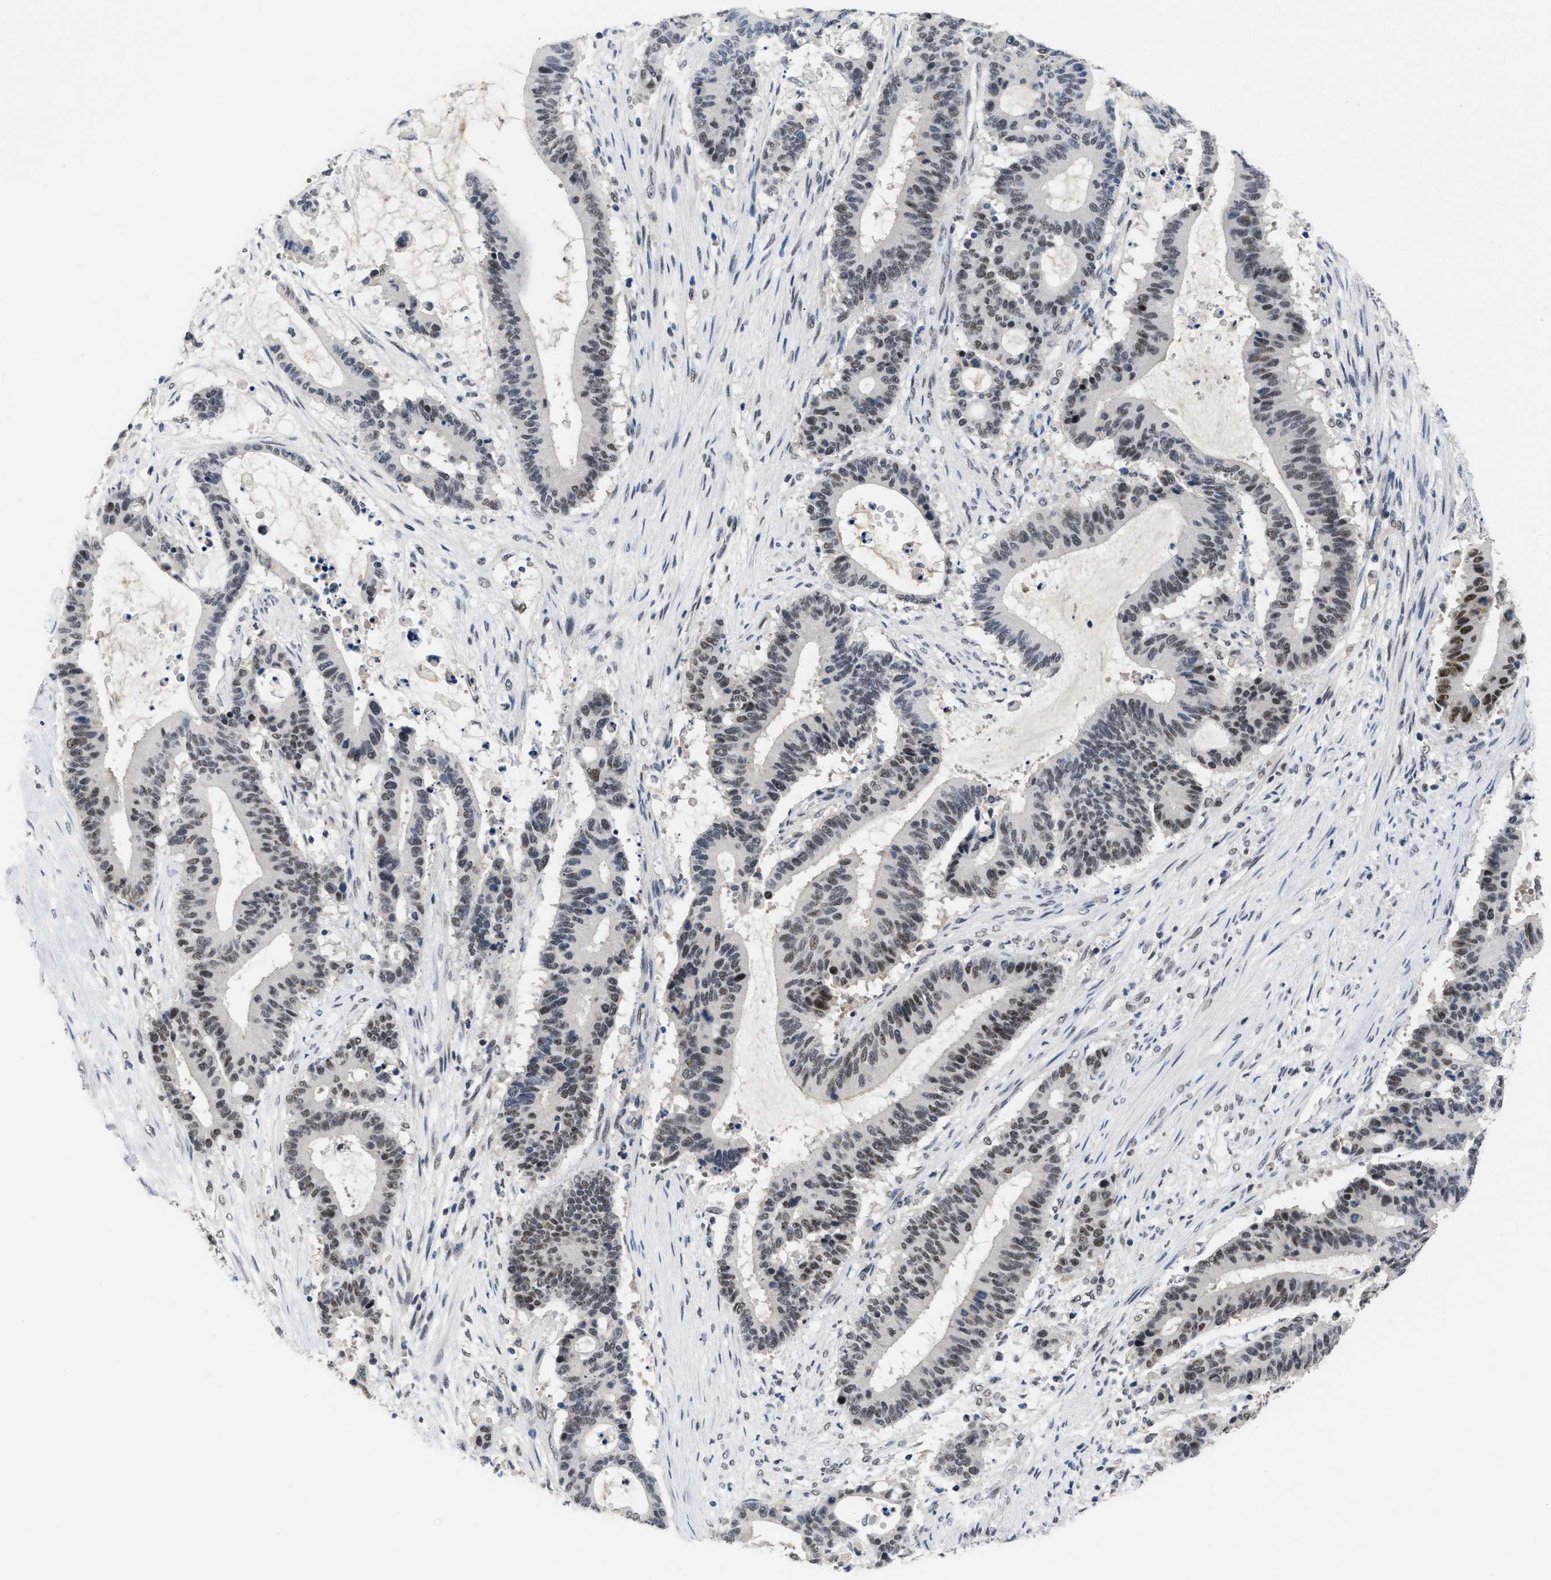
{"staining": {"intensity": "weak", "quantity": ">75%", "location": "nuclear"}, "tissue": "liver cancer", "cell_type": "Tumor cells", "image_type": "cancer", "snomed": [{"axis": "morphology", "description": "Cholangiocarcinoma"}, {"axis": "topography", "description": "Liver"}], "caption": "Protein analysis of cholangiocarcinoma (liver) tissue exhibits weak nuclear staining in about >75% of tumor cells.", "gene": "GGNBP2", "patient": {"sex": "female", "age": 73}}